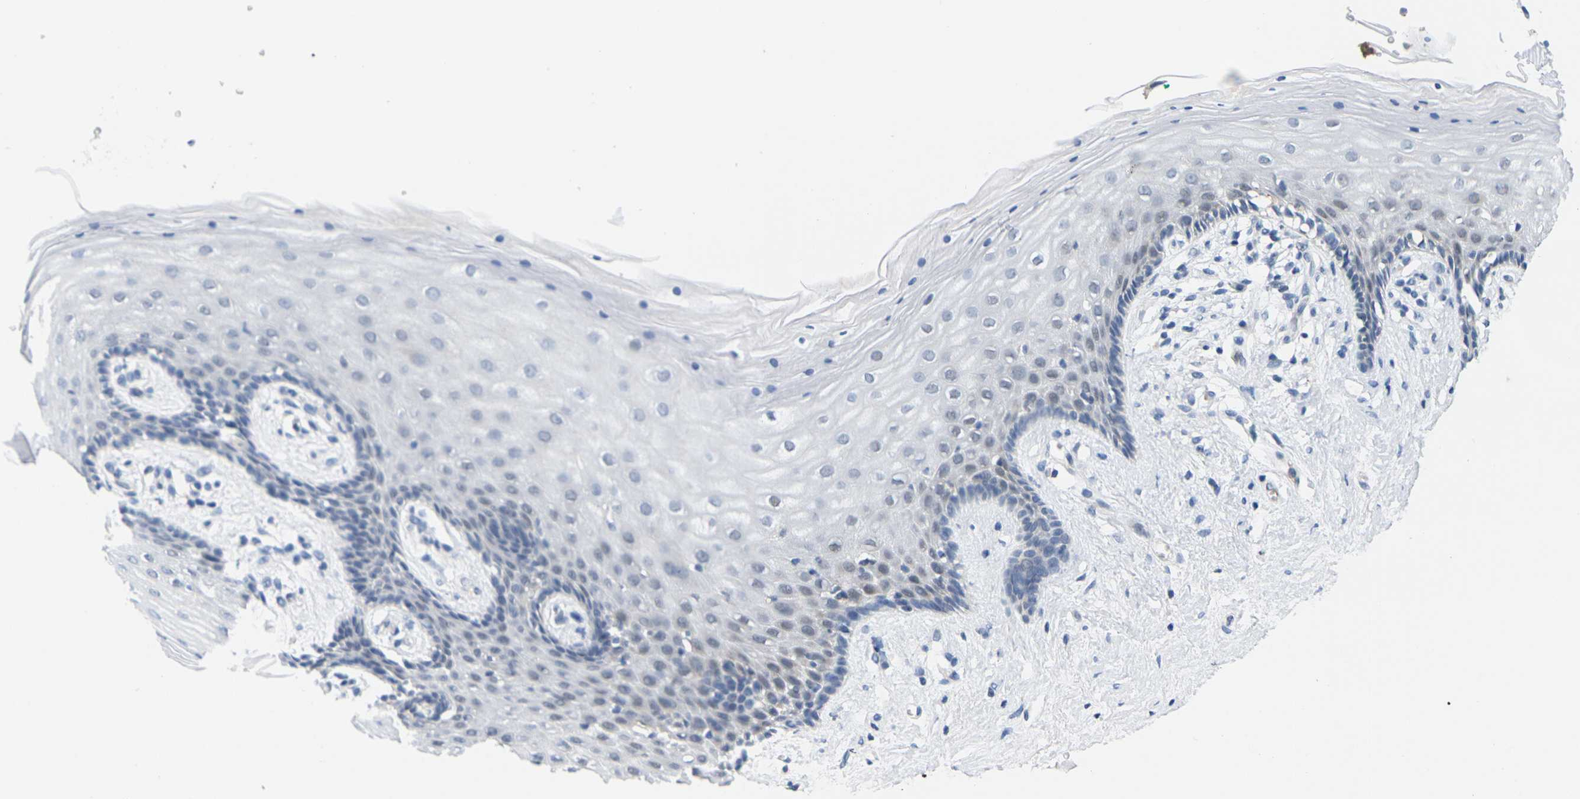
{"staining": {"intensity": "negative", "quantity": "none", "location": "none"}, "tissue": "vagina", "cell_type": "Squamous epithelial cells", "image_type": "normal", "snomed": [{"axis": "morphology", "description": "Normal tissue, NOS"}, {"axis": "topography", "description": "Vagina"}], "caption": "This is a histopathology image of immunohistochemistry (IHC) staining of normal vagina, which shows no staining in squamous epithelial cells.", "gene": "OTOF", "patient": {"sex": "female", "age": 44}}